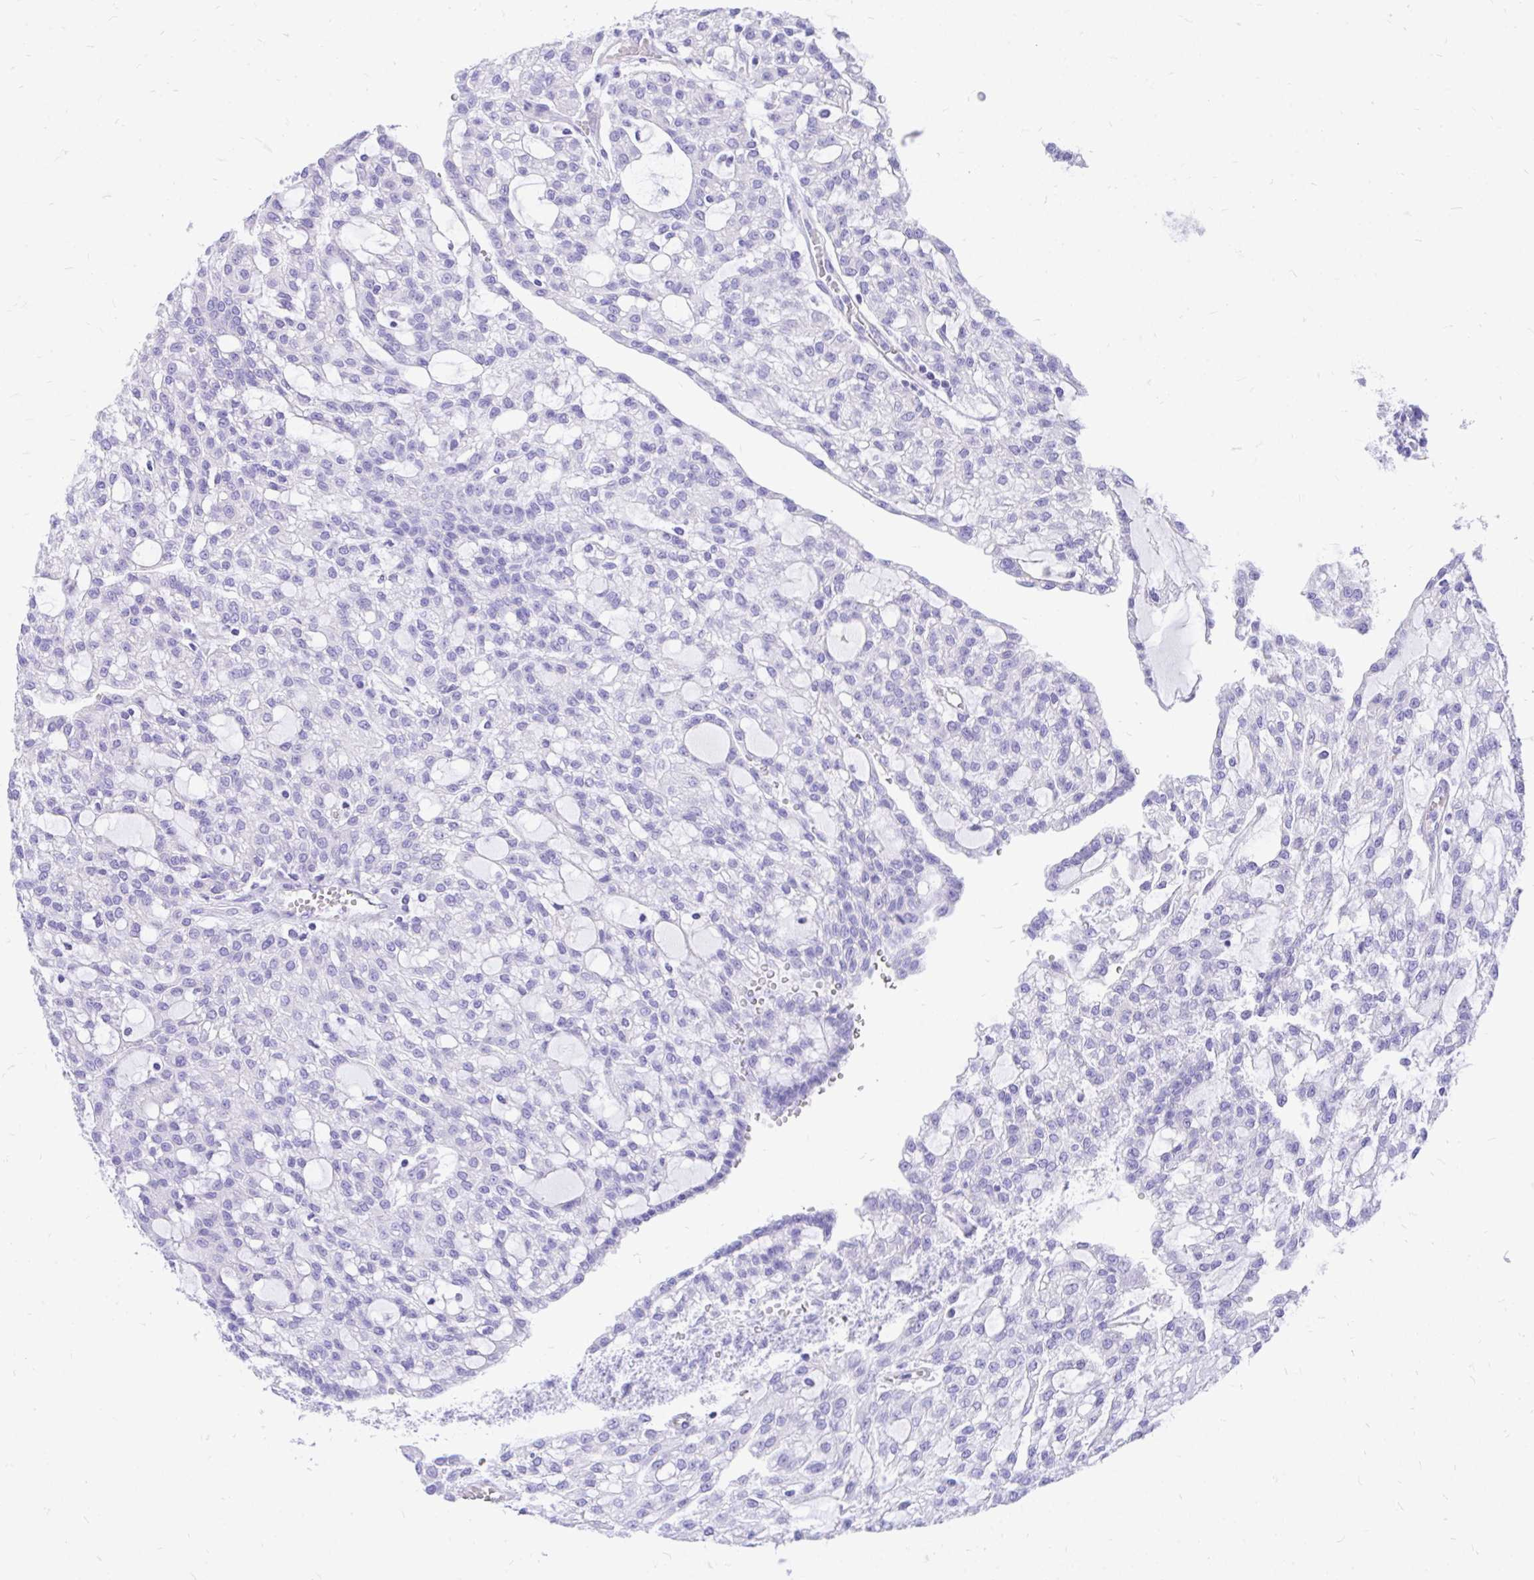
{"staining": {"intensity": "negative", "quantity": "none", "location": "none"}, "tissue": "renal cancer", "cell_type": "Tumor cells", "image_type": "cancer", "snomed": [{"axis": "morphology", "description": "Adenocarcinoma, NOS"}, {"axis": "topography", "description": "Kidney"}], "caption": "This is an IHC histopathology image of human adenocarcinoma (renal). There is no staining in tumor cells.", "gene": "MON1A", "patient": {"sex": "male", "age": 63}}